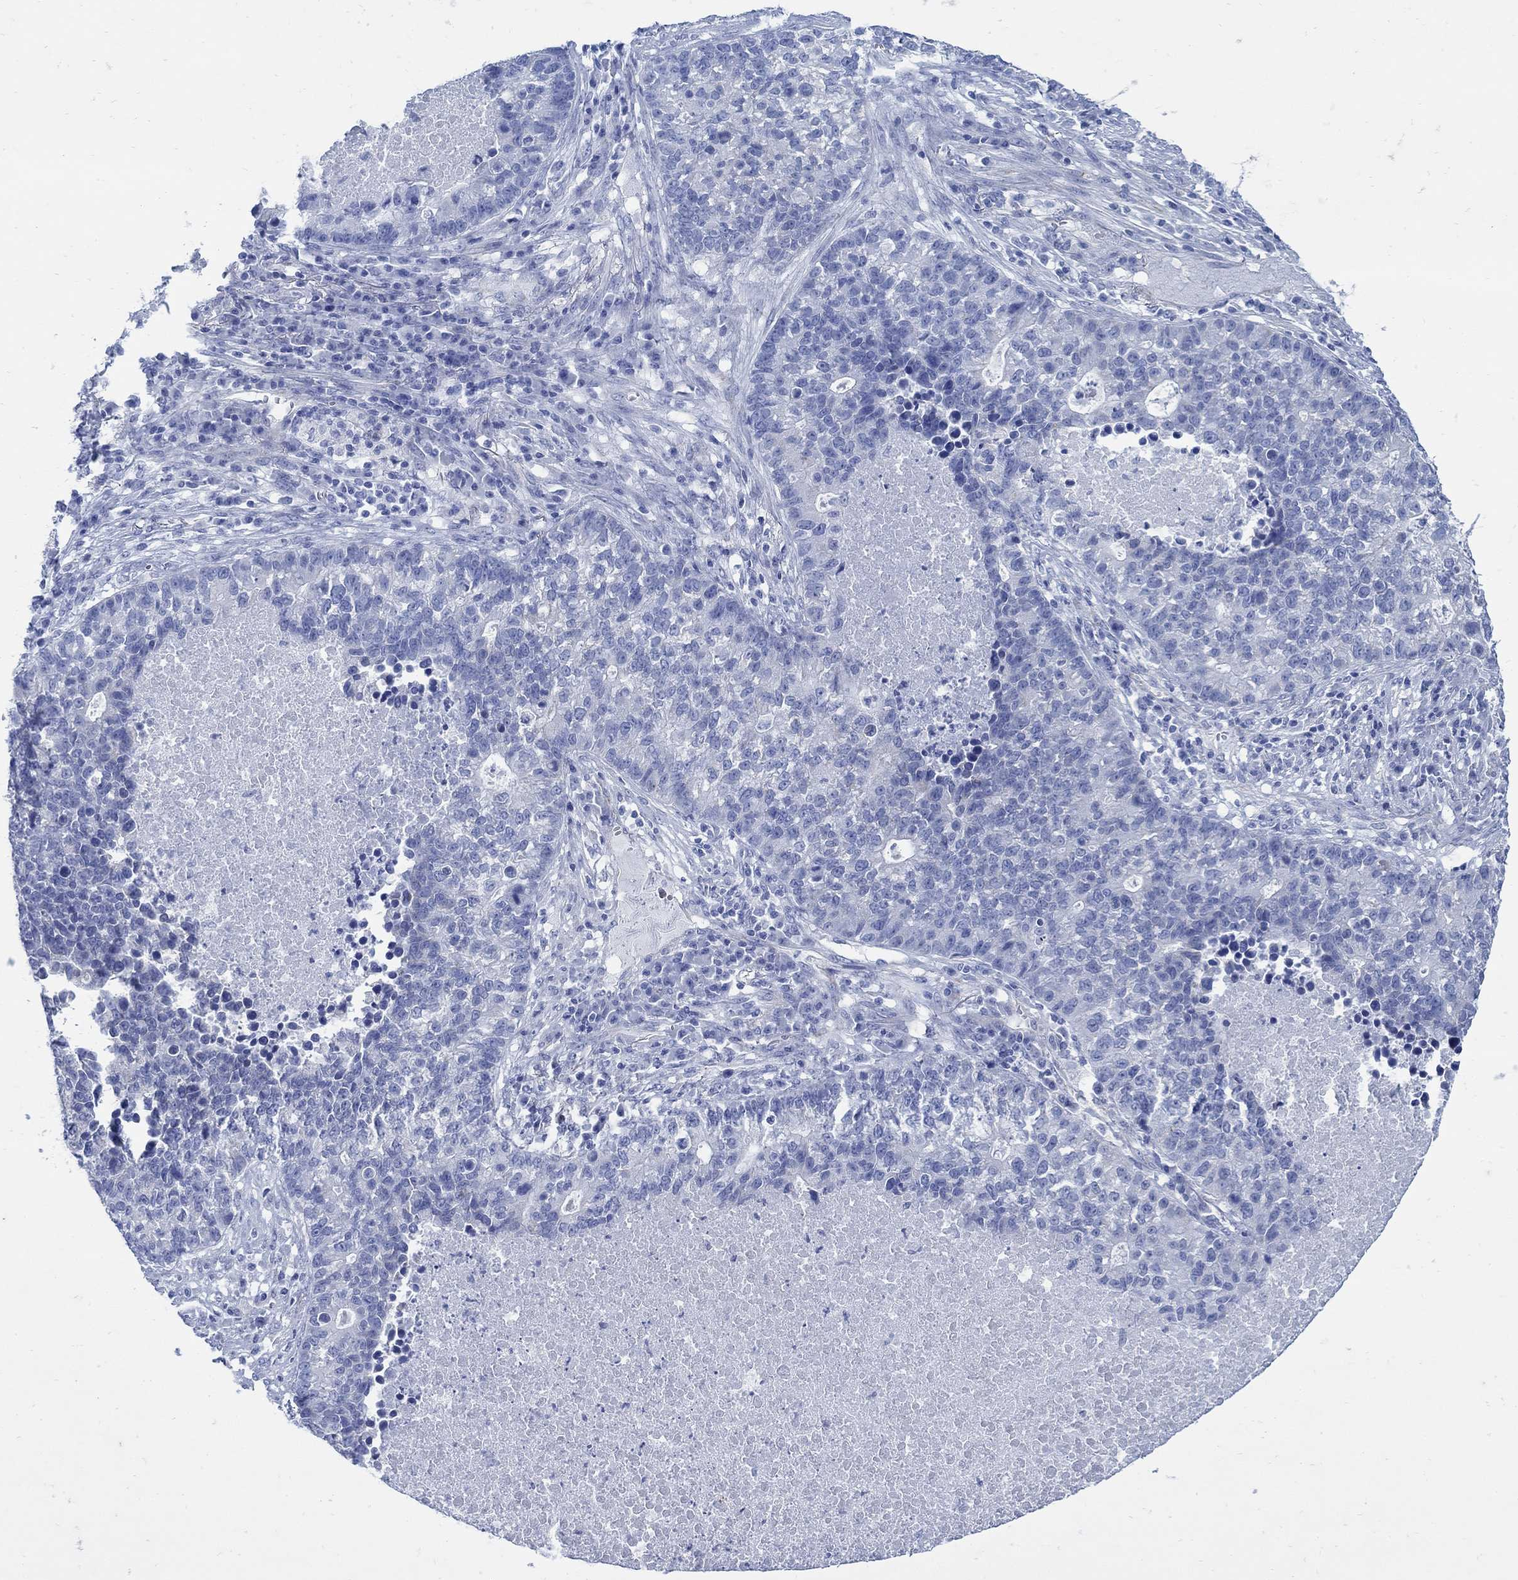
{"staining": {"intensity": "negative", "quantity": "none", "location": "none"}, "tissue": "lung cancer", "cell_type": "Tumor cells", "image_type": "cancer", "snomed": [{"axis": "morphology", "description": "Adenocarcinoma, NOS"}, {"axis": "topography", "description": "Lung"}], "caption": "A histopathology image of adenocarcinoma (lung) stained for a protein shows no brown staining in tumor cells.", "gene": "ZDHHC14", "patient": {"sex": "male", "age": 57}}